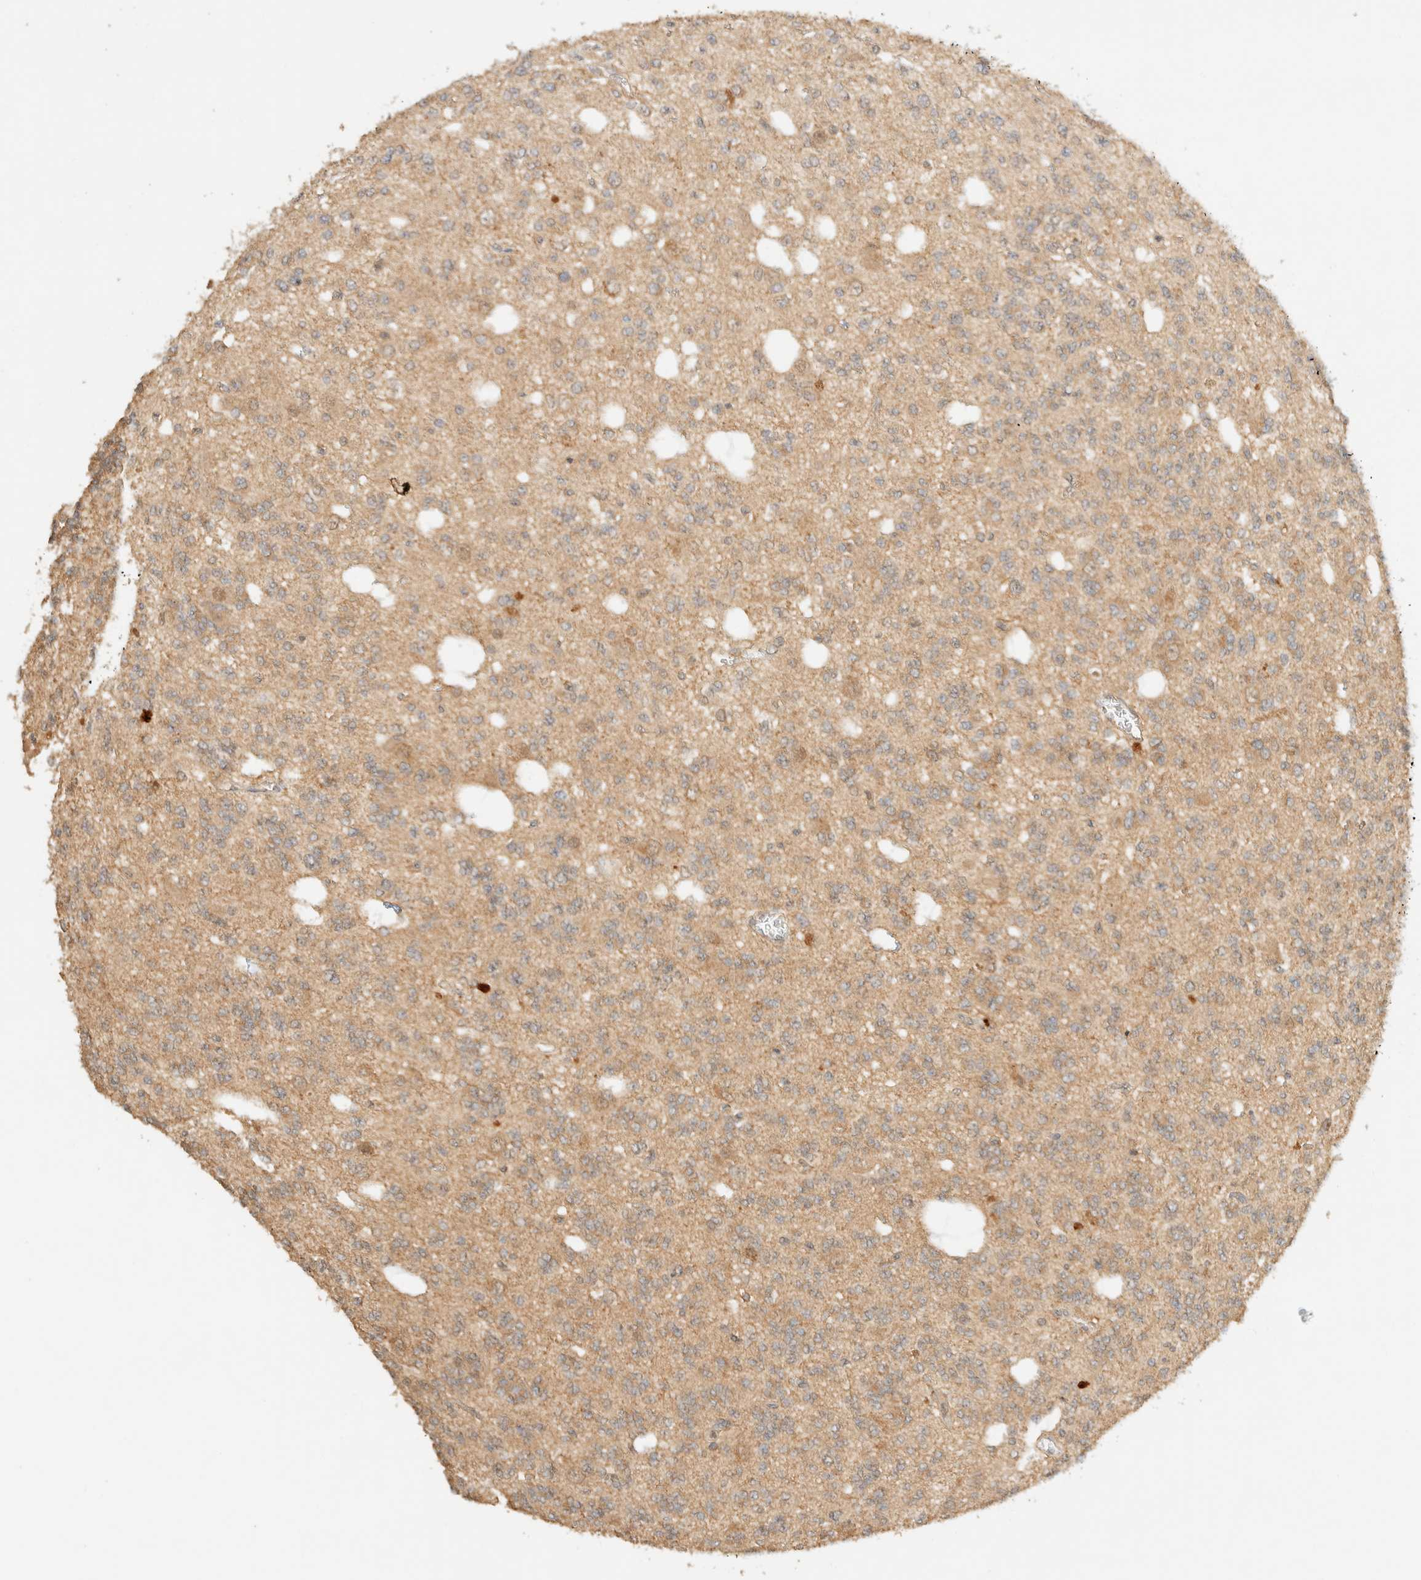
{"staining": {"intensity": "moderate", "quantity": ">75%", "location": "cytoplasmic/membranous"}, "tissue": "glioma", "cell_type": "Tumor cells", "image_type": "cancer", "snomed": [{"axis": "morphology", "description": "Glioma, malignant, Low grade"}, {"axis": "topography", "description": "Brain"}], "caption": "This micrograph reveals IHC staining of human malignant low-grade glioma, with medium moderate cytoplasmic/membranous positivity in approximately >75% of tumor cells.", "gene": "ZBTB34", "patient": {"sex": "male", "age": 38}}